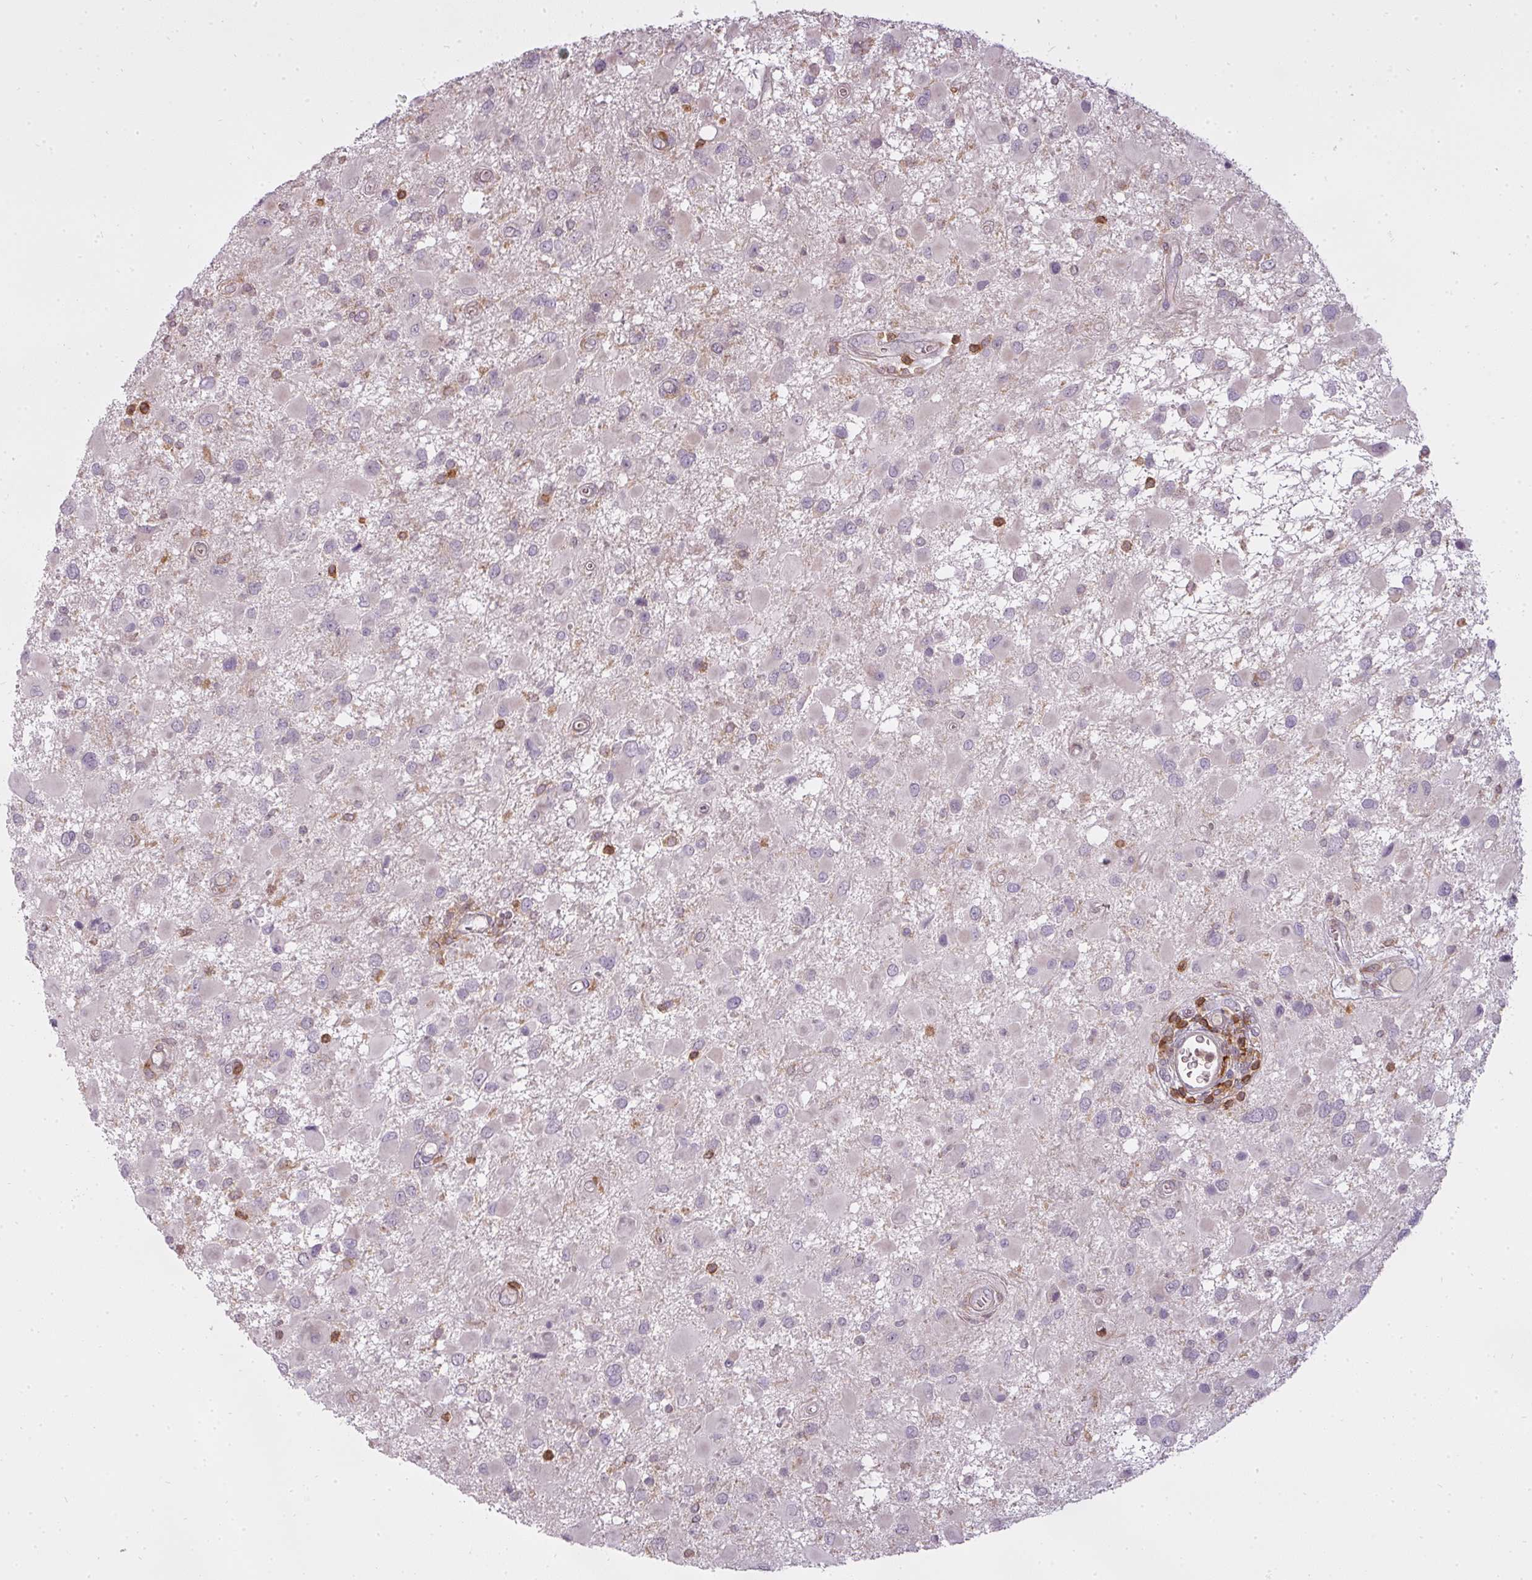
{"staining": {"intensity": "negative", "quantity": "none", "location": "none"}, "tissue": "glioma", "cell_type": "Tumor cells", "image_type": "cancer", "snomed": [{"axis": "morphology", "description": "Glioma, malignant, High grade"}, {"axis": "topography", "description": "Brain"}], "caption": "Tumor cells show no significant expression in malignant high-grade glioma.", "gene": "STK4", "patient": {"sex": "male", "age": 53}}